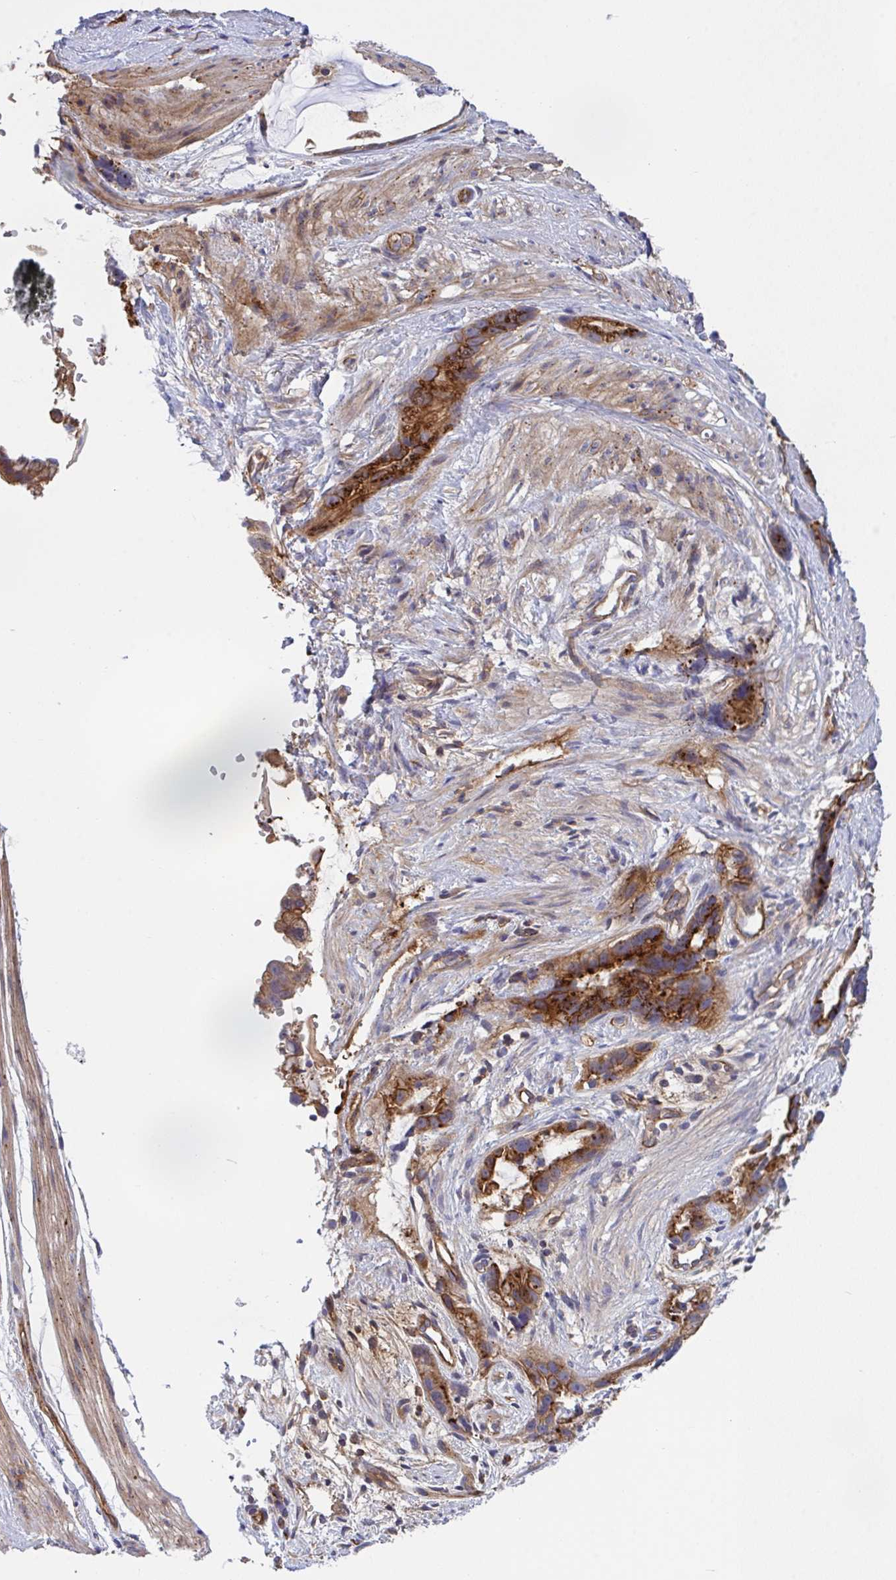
{"staining": {"intensity": "strong", "quantity": ">75%", "location": "cytoplasmic/membranous"}, "tissue": "stomach cancer", "cell_type": "Tumor cells", "image_type": "cancer", "snomed": [{"axis": "morphology", "description": "Adenocarcinoma, NOS"}, {"axis": "topography", "description": "Stomach"}], "caption": "There is high levels of strong cytoplasmic/membranous staining in tumor cells of stomach adenocarcinoma, as demonstrated by immunohistochemical staining (brown color).", "gene": "C4orf36", "patient": {"sex": "male", "age": 55}}